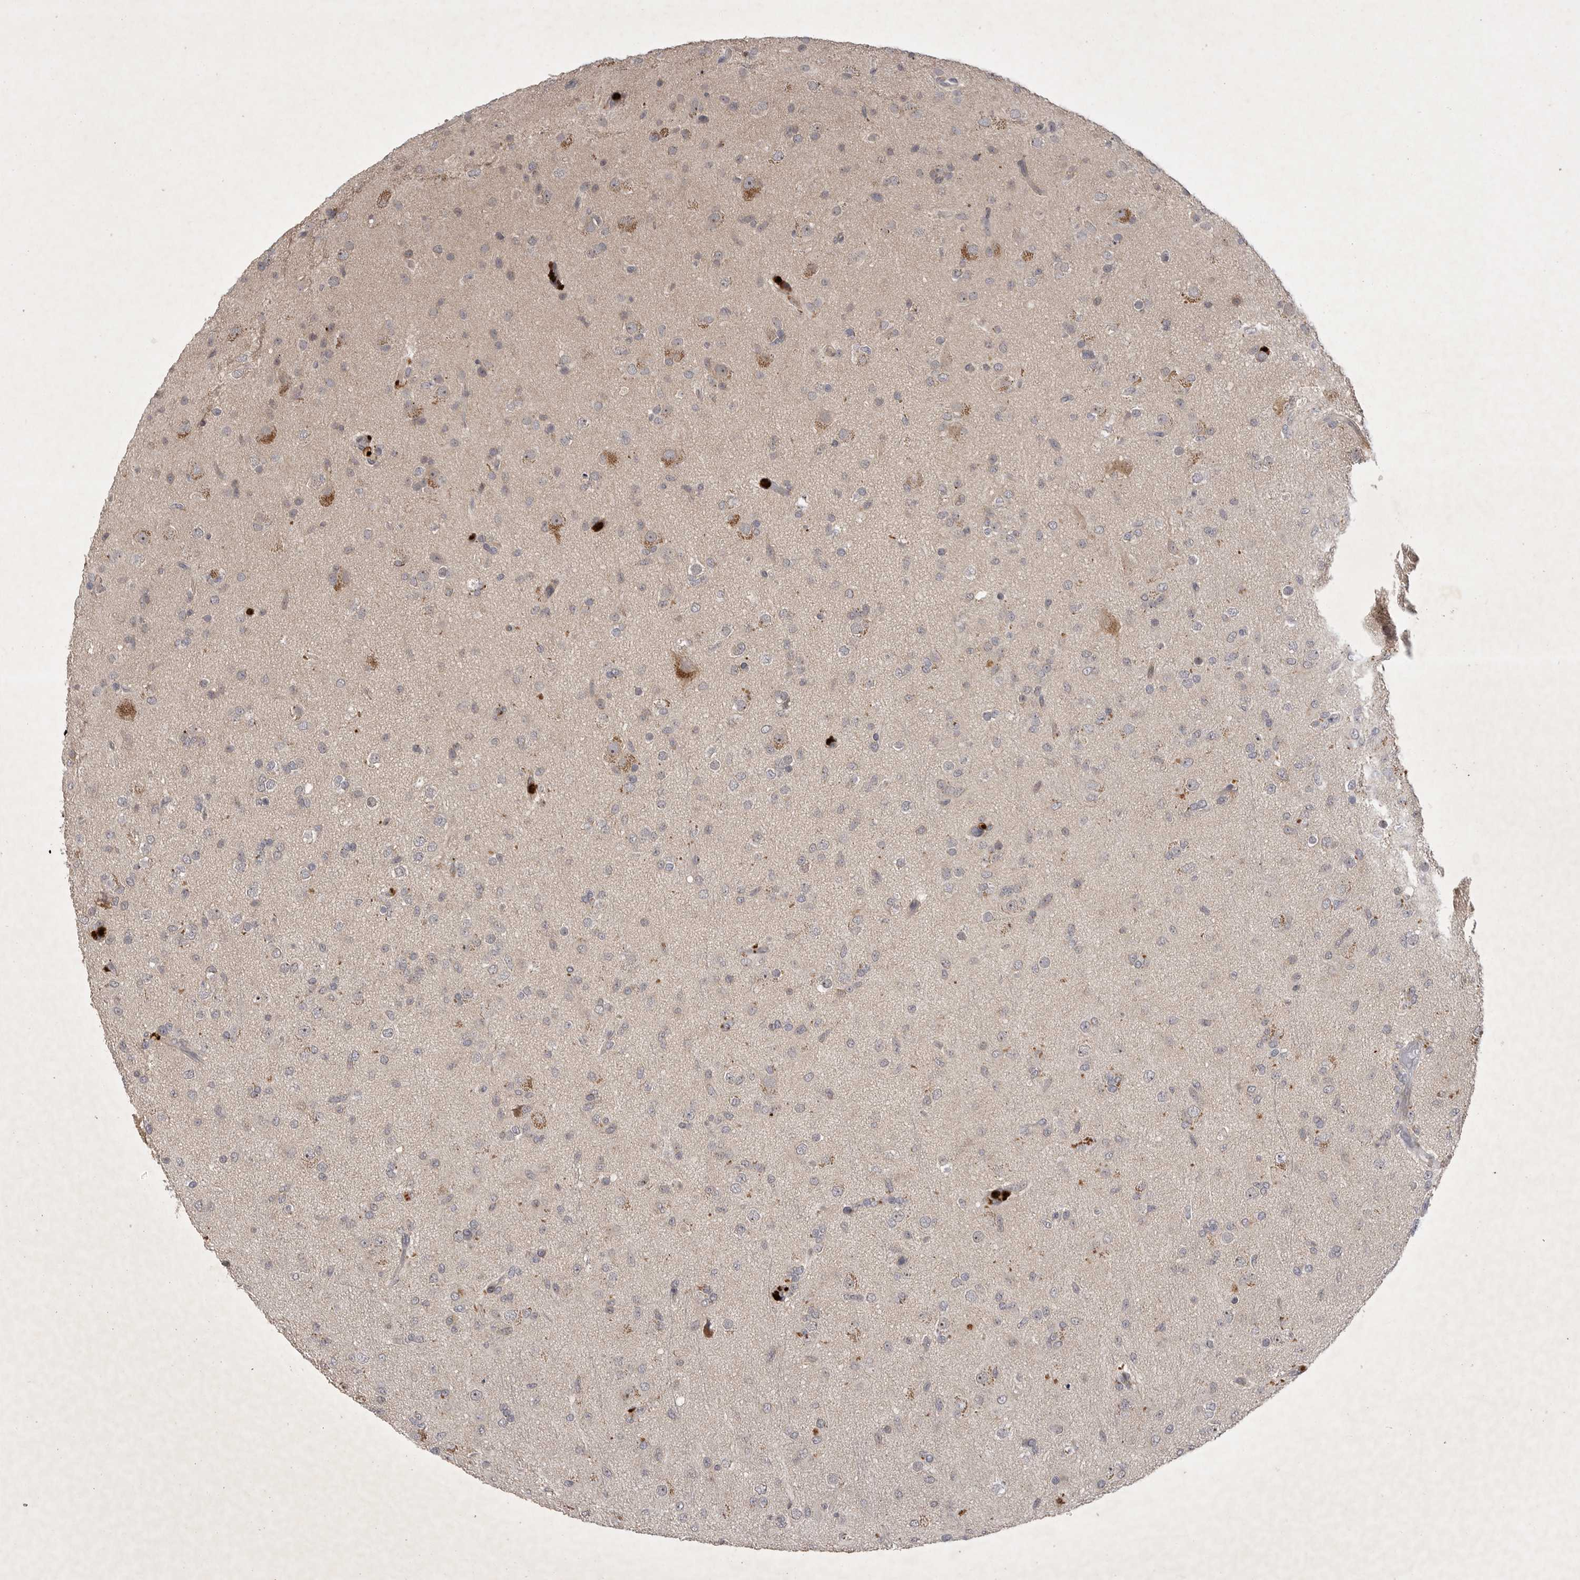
{"staining": {"intensity": "negative", "quantity": "none", "location": "none"}, "tissue": "glioma", "cell_type": "Tumor cells", "image_type": "cancer", "snomed": [{"axis": "morphology", "description": "Glioma, malignant, Low grade"}, {"axis": "topography", "description": "Brain"}], "caption": "Immunohistochemistry of human glioma reveals no expression in tumor cells. (Brightfield microscopy of DAB immunohistochemistry at high magnification).", "gene": "UBE3D", "patient": {"sex": "male", "age": 65}}